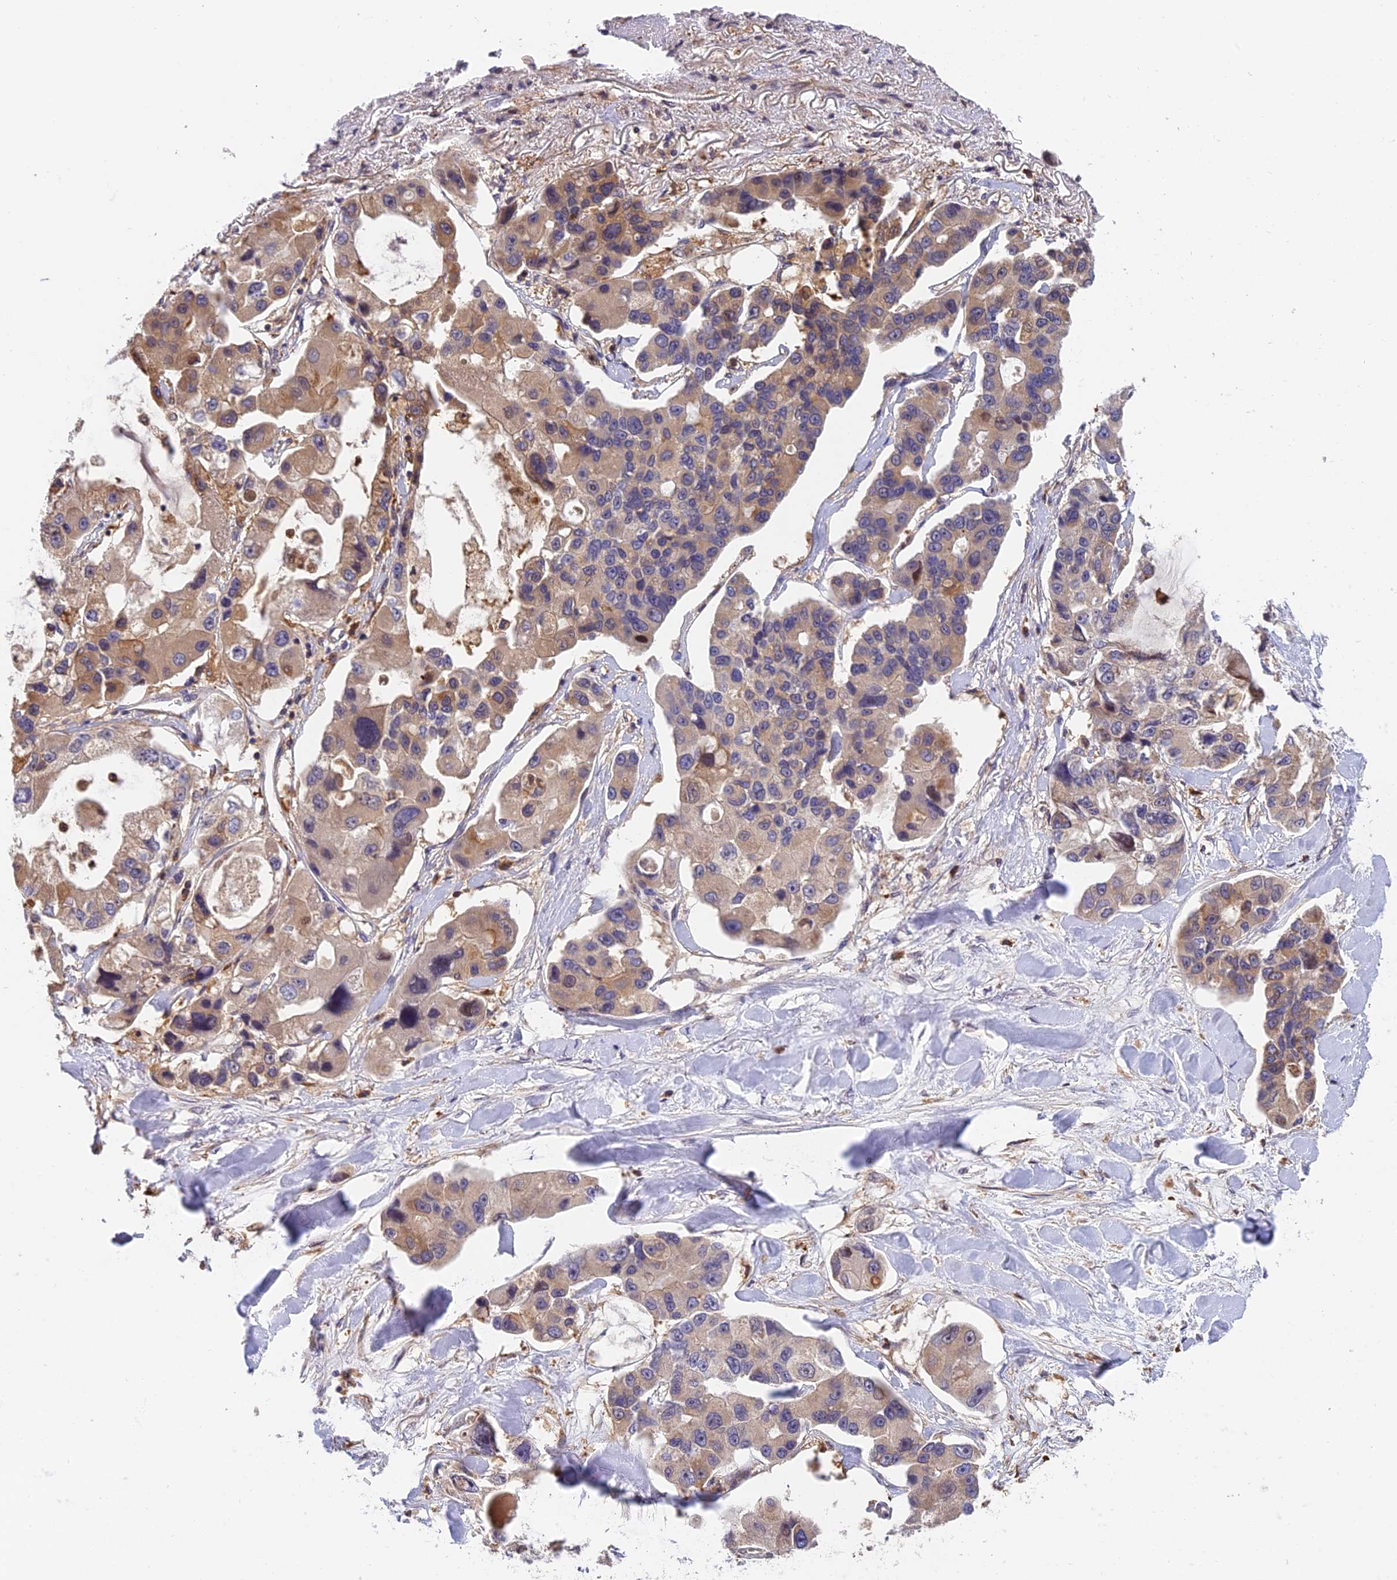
{"staining": {"intensity": "weak", "quantity": "25%-75%", "location": "cytoplasmic/membranous"}, "tissue": "lung cancer", "cell_type": "Tumor cells", "image_type": "cancer", "snomed": [{"axis": "morphology", "description": "Adenocarcinoma, NOS"}, {"axis": "topography", "description": "Lung"}], "caption": "DAB immunohistochemical staining of lung cancer (adenocarcinoma) shows weak cytoplasmic/membranous protein positivity in about 25%-75% of tumor cells.", "gene": "IPO5", "patient": {"sex": "female", "age": 54}}